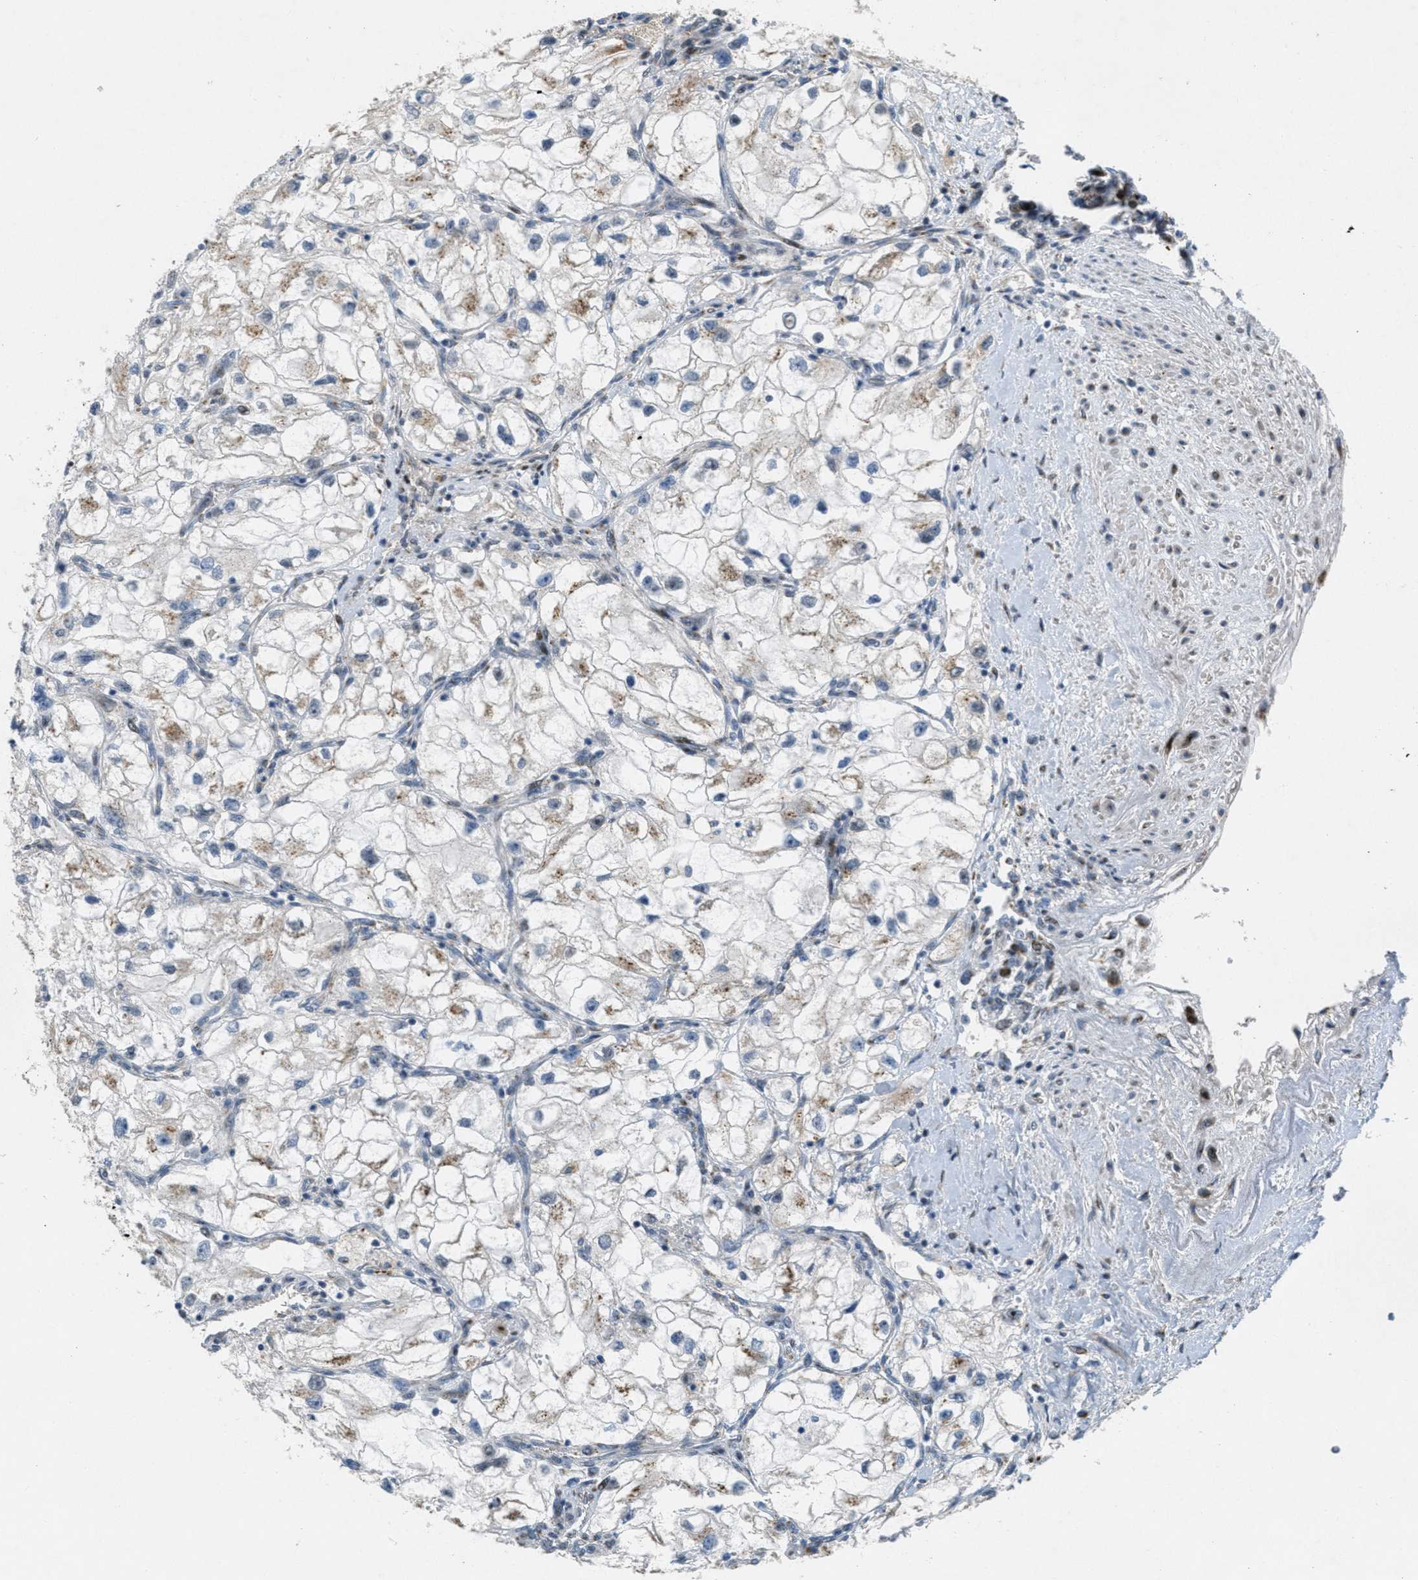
{"staining": {"intensity": "moderate", "quantity": "<25%", "location": "cytoplasmic/membranous"}, "tissue": "renal cancer", "cell_type": "Tumor cells", "image_type": "cancer", "snomed": [{"axis": "morphology", "description": "Adenocarcinoma, NOS"}, {"axis": "topography", "description": "Kidney"}], "caption": "Protein analysis of renal adenocarcinoma tissue shows moderate cytoplasmic/membranous expression in approximately <25% of tumor cells. (DAB IHC with brightfield microscopy, high magnification).", "gene": "ZFPL1", "patient": {"sex": "female", "age": 70}}